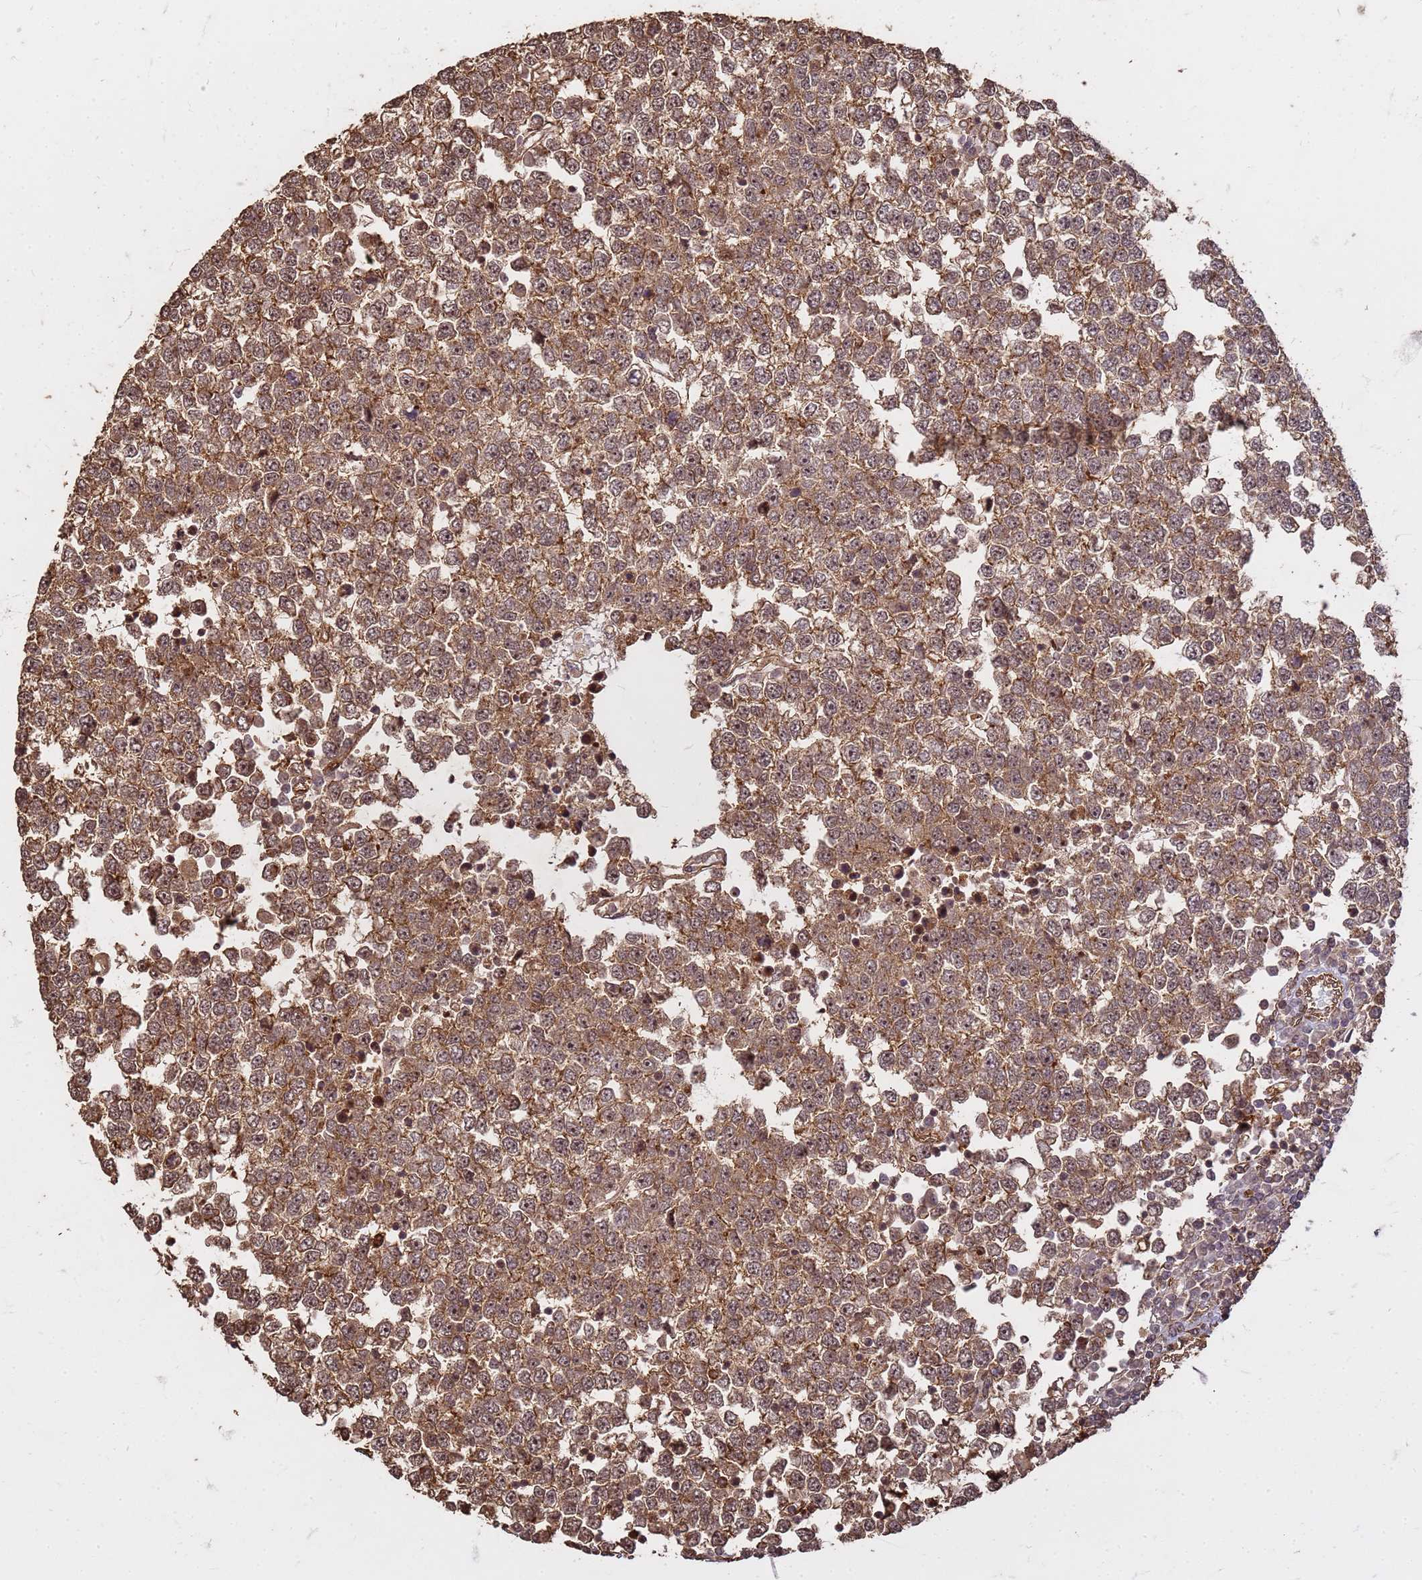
{"staining": {"intensity": "moderate", "quantity": ">75%", "location": "cytoplasmic/membranous,nuclear"}, "tissue": "testis cancer", "cell_type": "Tumor cells", "image_type": "cancer", "snomed": [{"axis": "morphology", "description": "Seminoma, NOS"}, {"axis": "topography", "description": "Testis"}], "caption": "Immunohistochemical staining of testis cancer (seminoma) demonstrates moderate cytoplasmic/membranous and nuclear protein positivity in about >75% of tumor cells. The staining was performed using DAB, with brown indicating positive protein expression. Nuclei are stained blue with hematoxylin.", "gene": "KIF26A", "patient": {"sex": "male", "age": 65}}